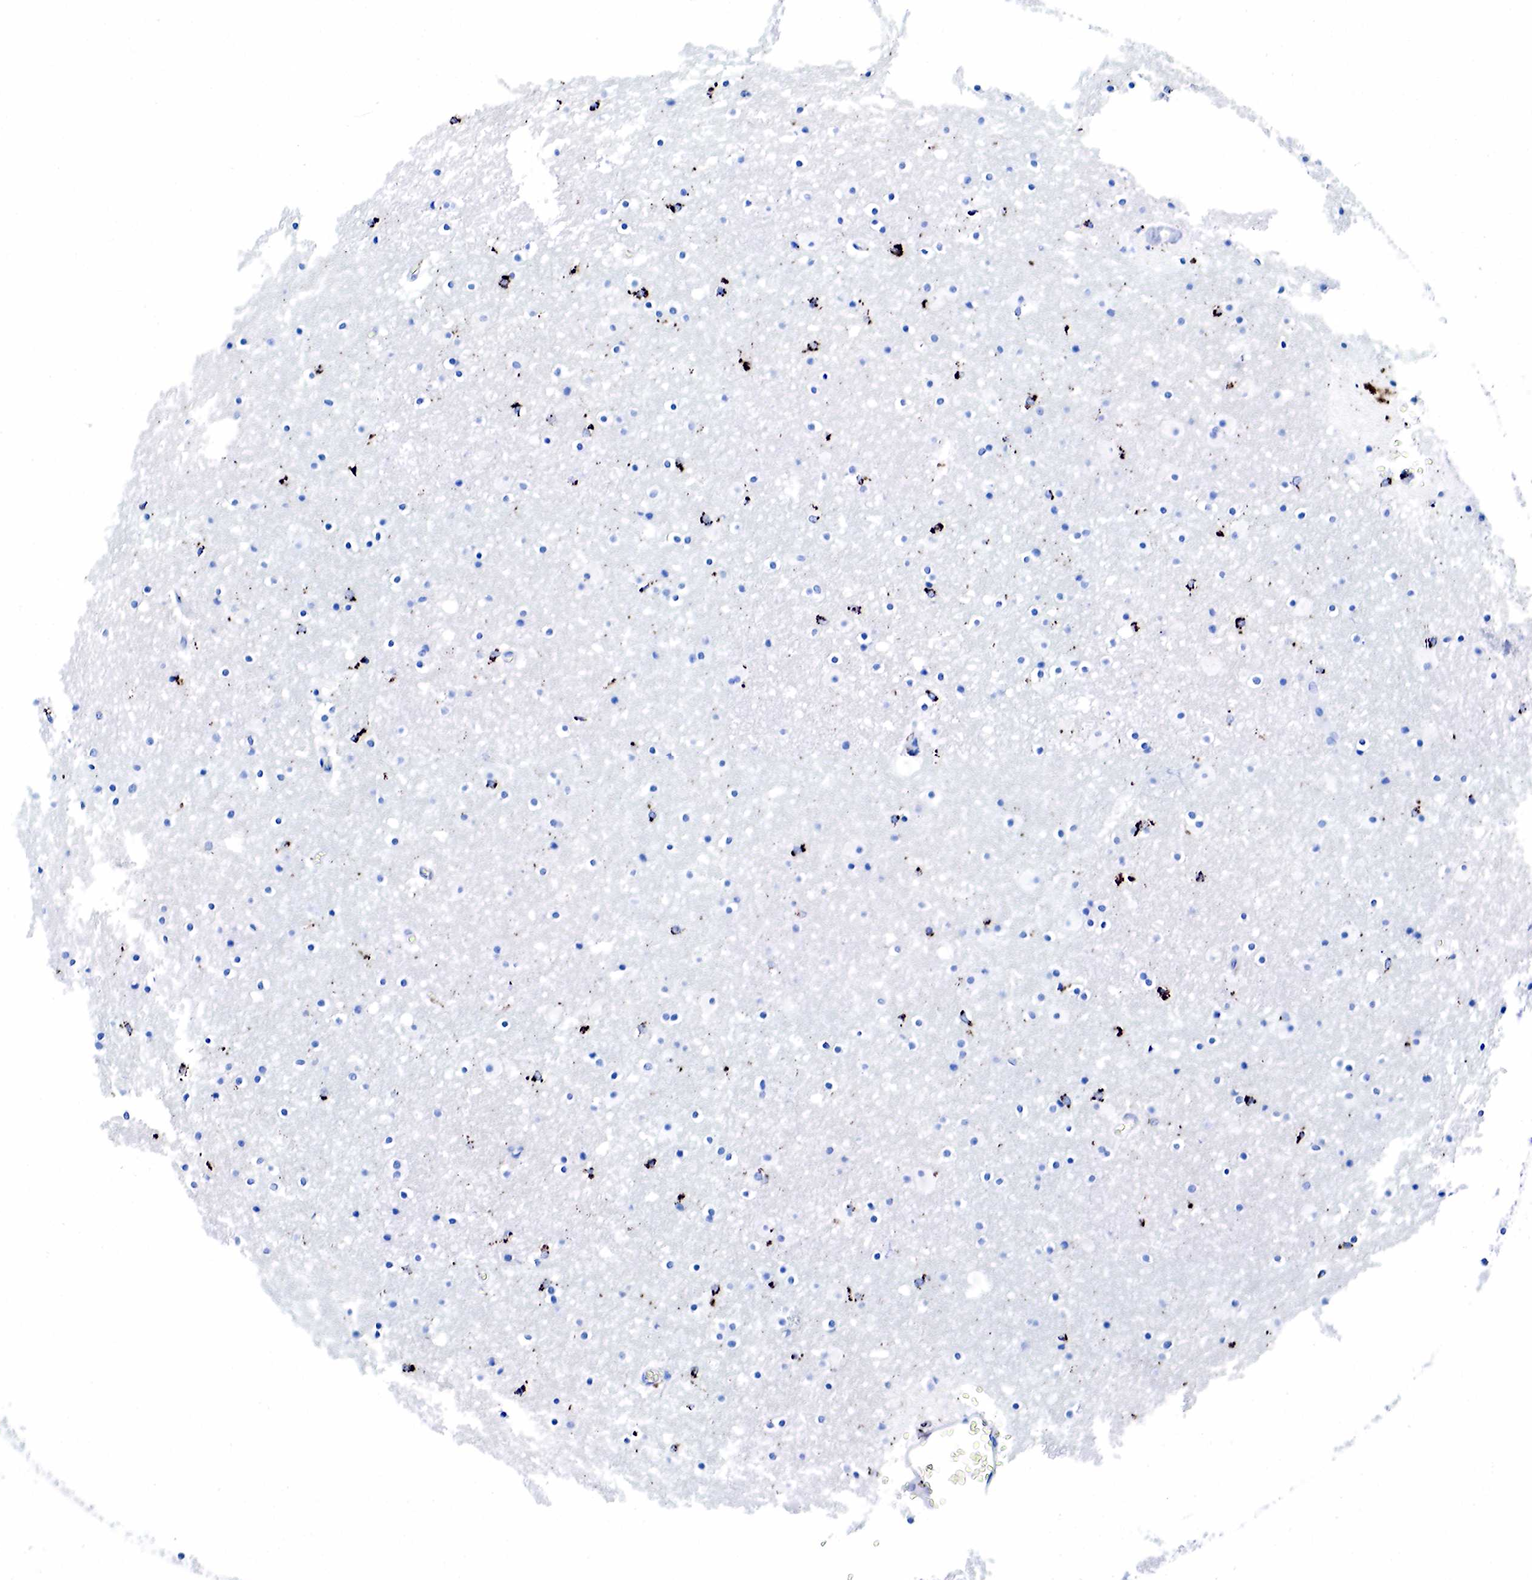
{"staining": {"intensity": "strong", "quantity": "<25%", "location": "cytoplasmic/membranous"}, "tissue": "caudate", "cell_type": "Glial cells", "image_type": "normal", "snomed": [{"axis": "morphology", "description": "Normal tissue, NOS"}, {"axis": "topography", "description": "Lateral ventricle wall"}], "caption": "Strong cytoplasmic/membranous protein positivity is seen in about <25% of glial cells in caudate.", "gene": "CD68", "patient": {"sex": "male", "age": 45}}